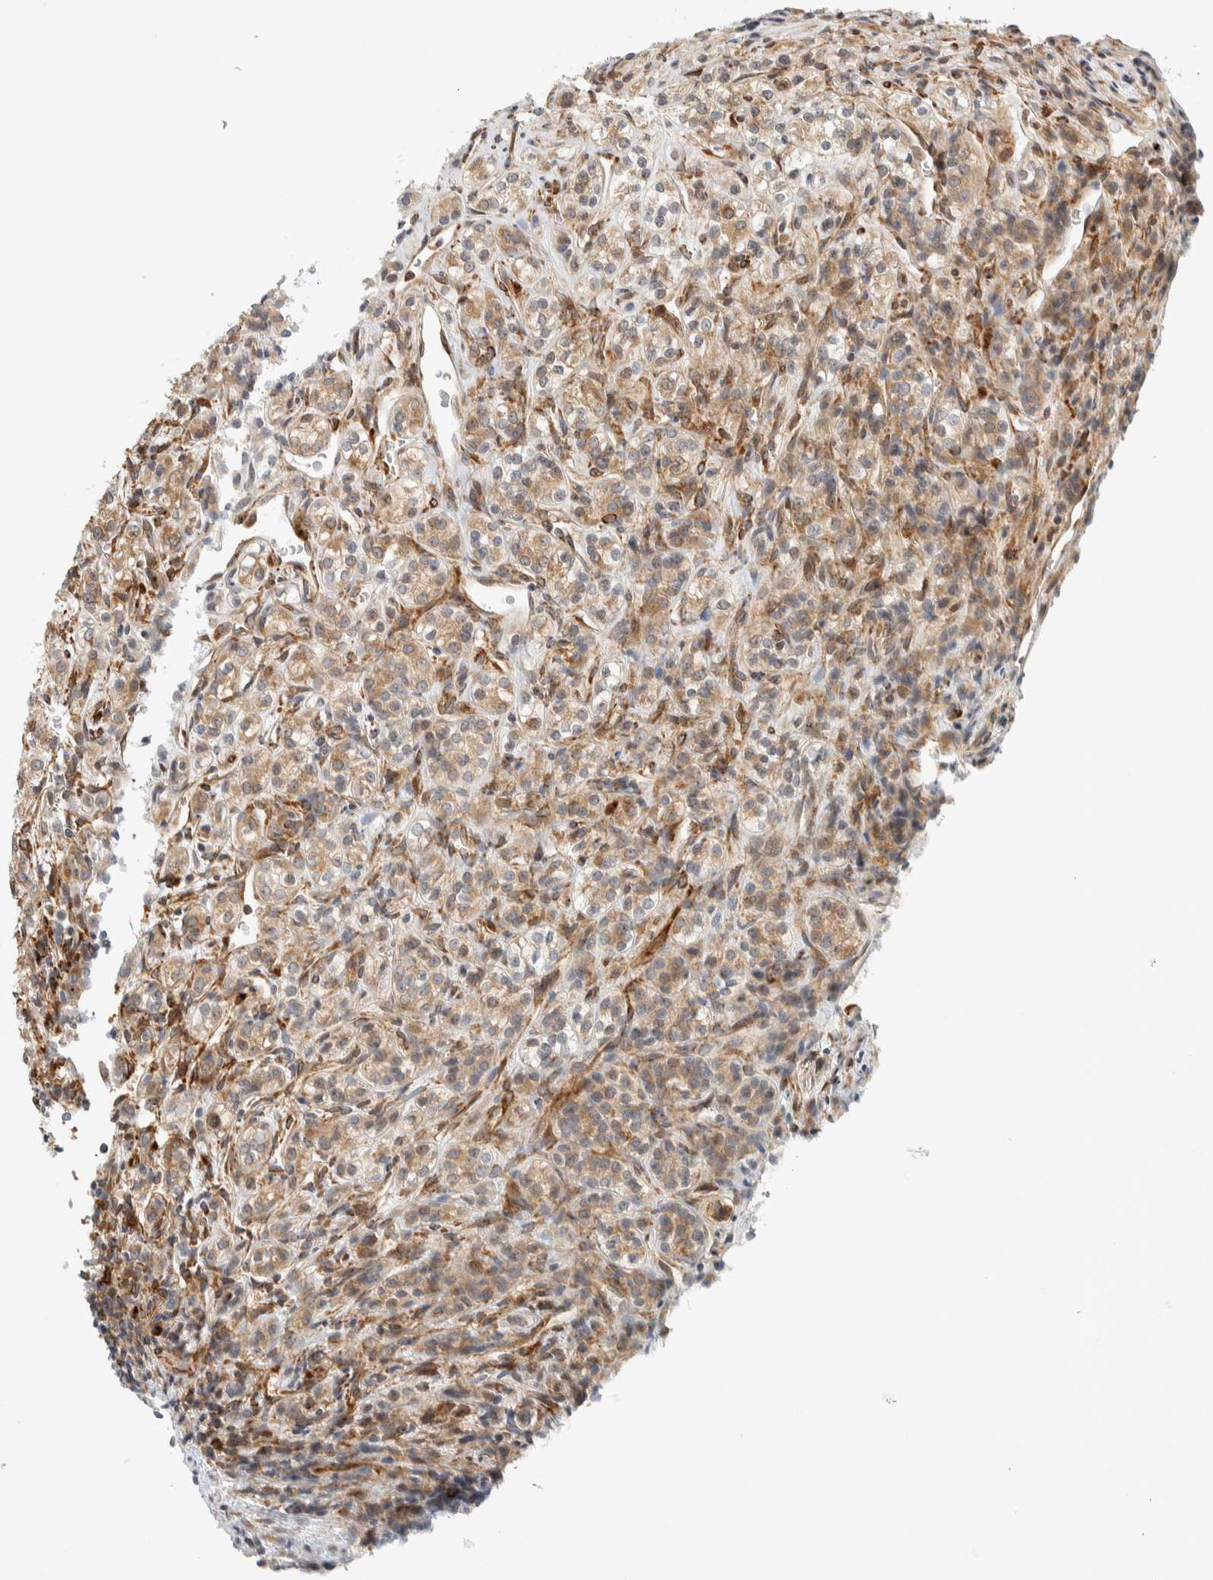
{"staining": {"intensity": "moderate", "quantity": ">75%", "location": "cytoplasmic/membranous"}, "tissue": "renal cancer", "cell_type": "Tumor cells", "image_type": "cancer", "snomed": [{"axis": "morphology", "description": "Adenocarcinoma, NOS"}, {"axis": "topography", "description": "Kidney"}], "caption": "Immunohistochemical staining of renal adenocarcinoma reveals moderate cytoplasmic/membranous protein staining in about >75% of tumor cells.", "gene": "LLGL2", "patient": {"sex": "male", "age": 77}}